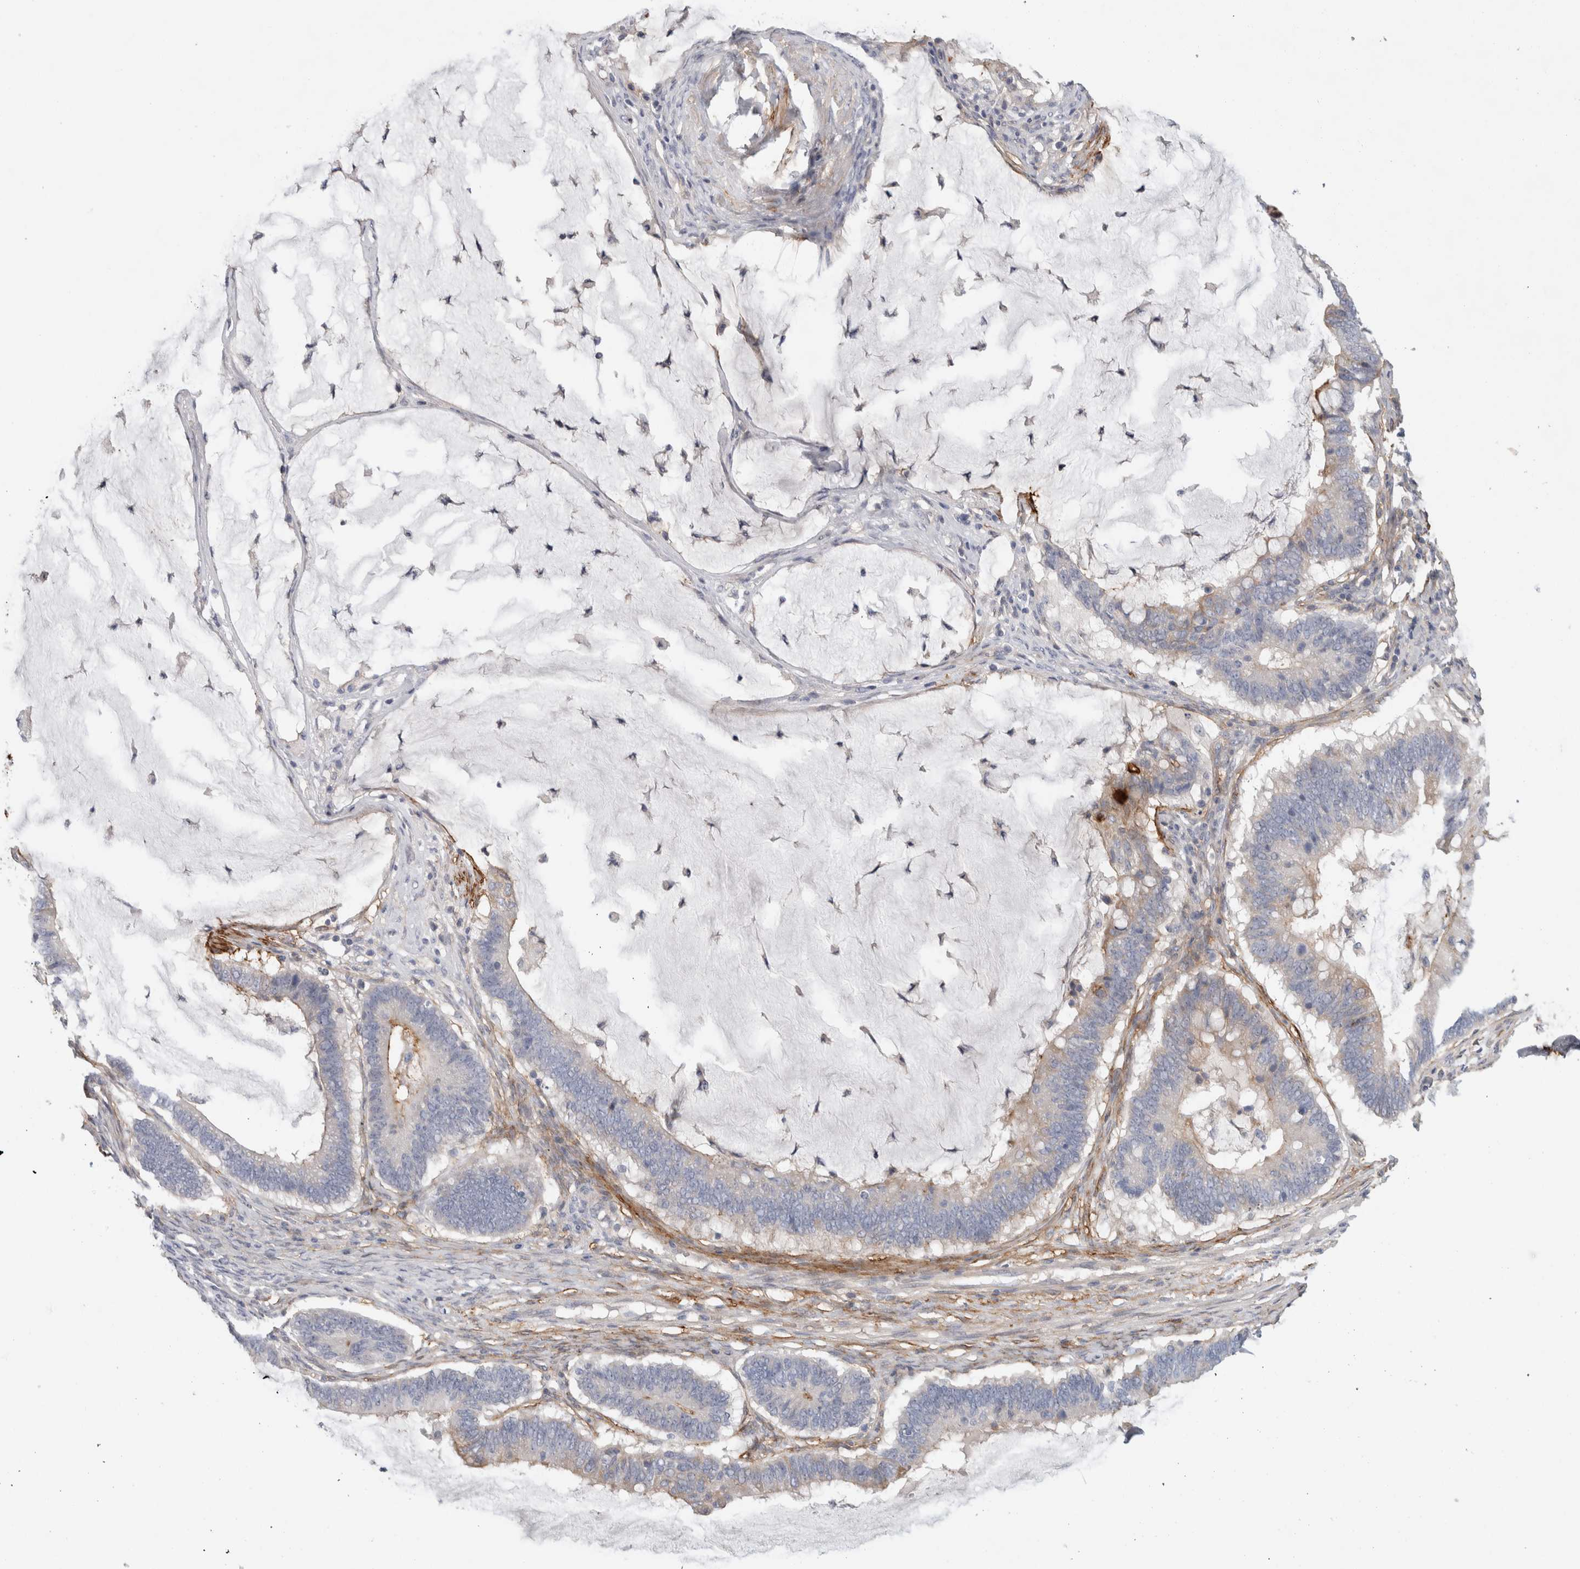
{"staining": {"intensity": "weak", "quantity": "<25%", "location": "cytoplasmic/membranous"}, "tissue": "ovarian cancer", "cell_type": "Tumor cells", "image_type": "cancer", "snomed": [{"axis": "morphology", "description": "Cystadenocarcinoma, mucinous, NOS"}, {"axis": "topography", "description": "Ovary"}], "caption": "Ovarian mucinous cystadenocarcinoma was stained to show a protein in brown. There is no significant expression in tumor cells.", "gene": "CD55", "patient": {"sex": "female", "age": 61}}